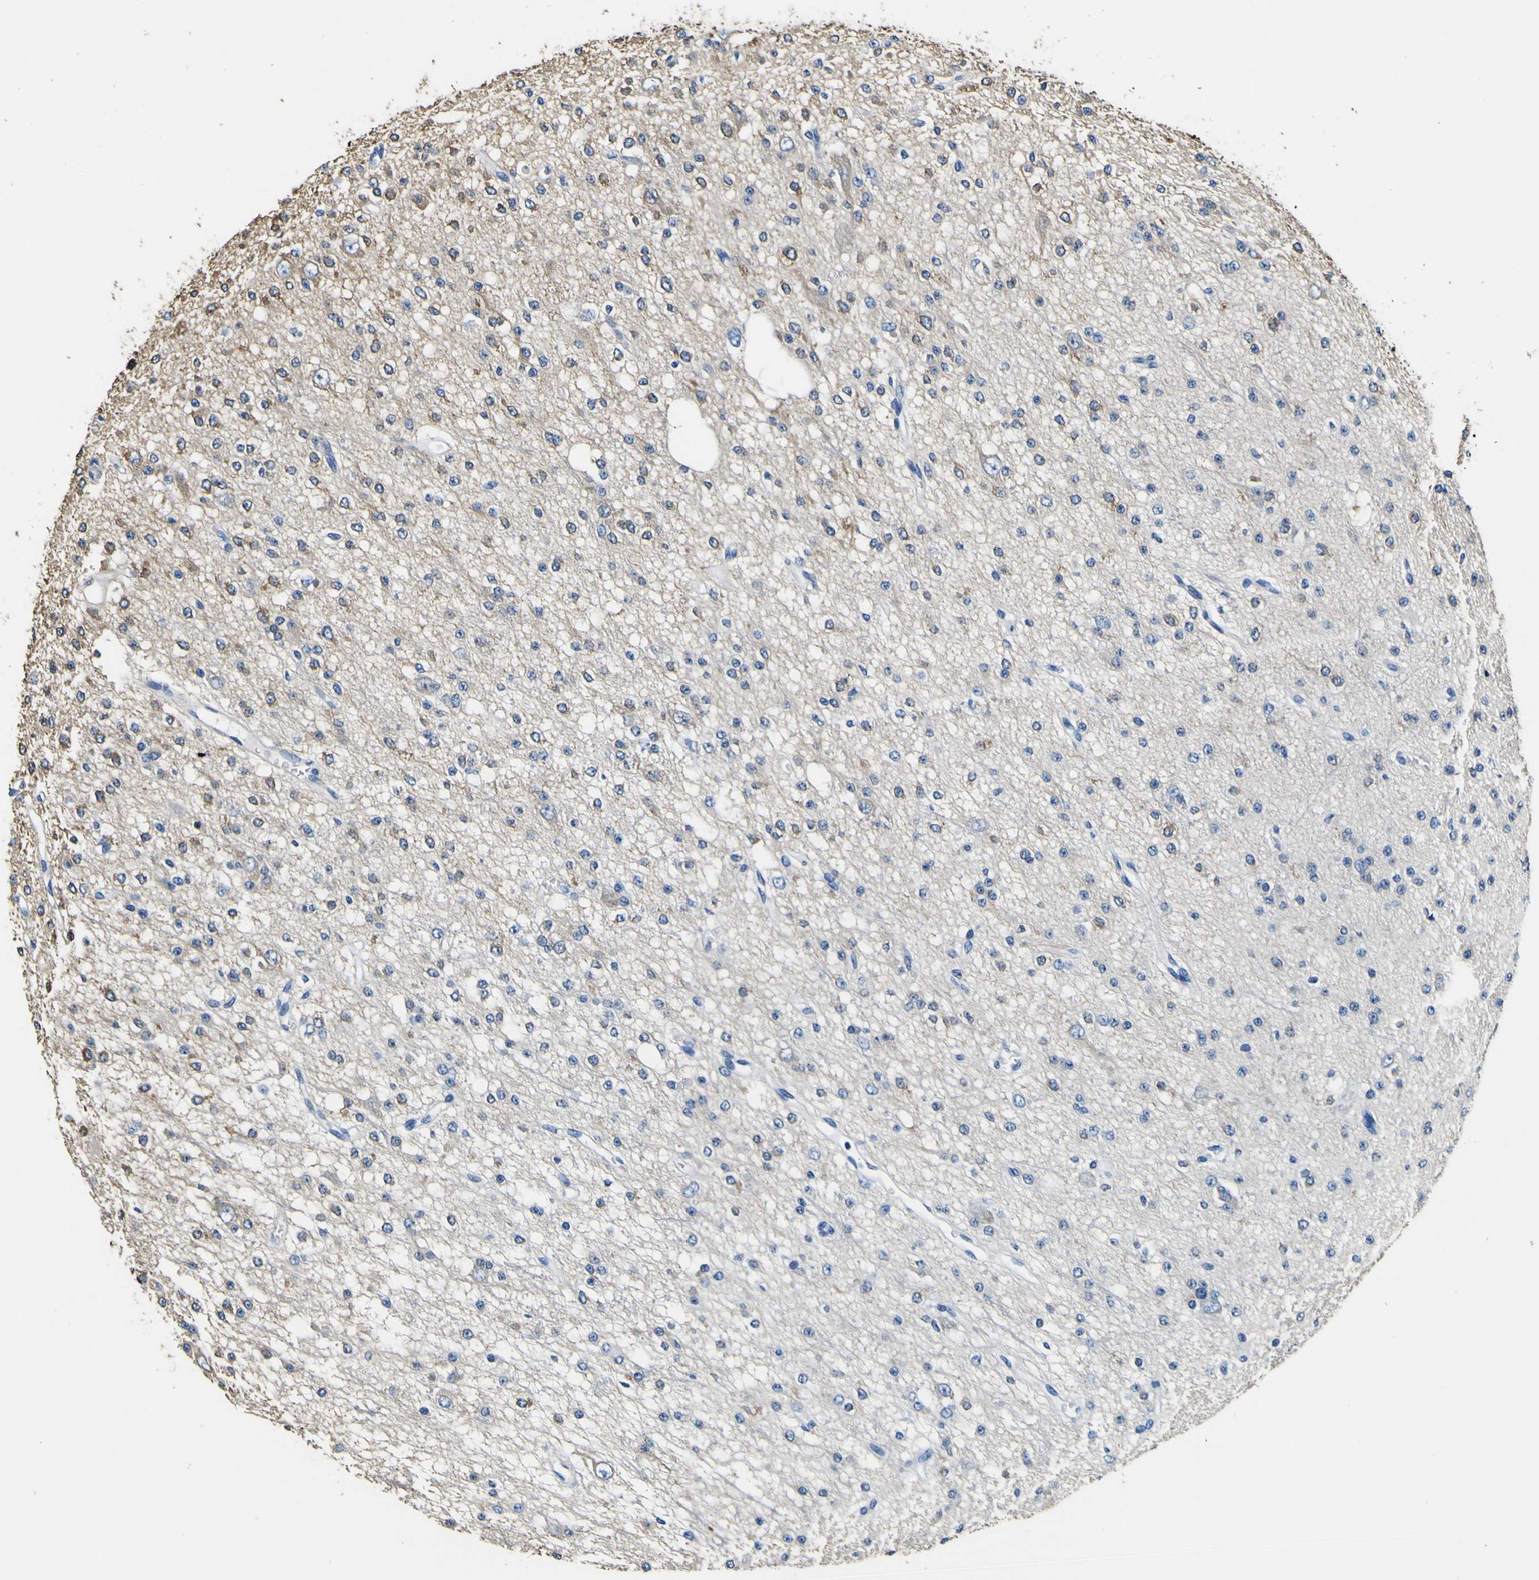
{"staining": {"intensity": "negative", "quantity": "none", "location": "none"}, "tissue": "glioma", "cell_type": "Tumor cells", "image_type": "cancer", "snomed": [{"axis": "morphology", "description": "Glioma, malignant, Low grade"}, {"axis": "topography", "description": "Brain"}], "caption": "Tumor cells show no significant protein positivity in malignant glioma (low-grade).", "gene": "TUBA1B", "patient": {"sex": "male", "age": 38}}